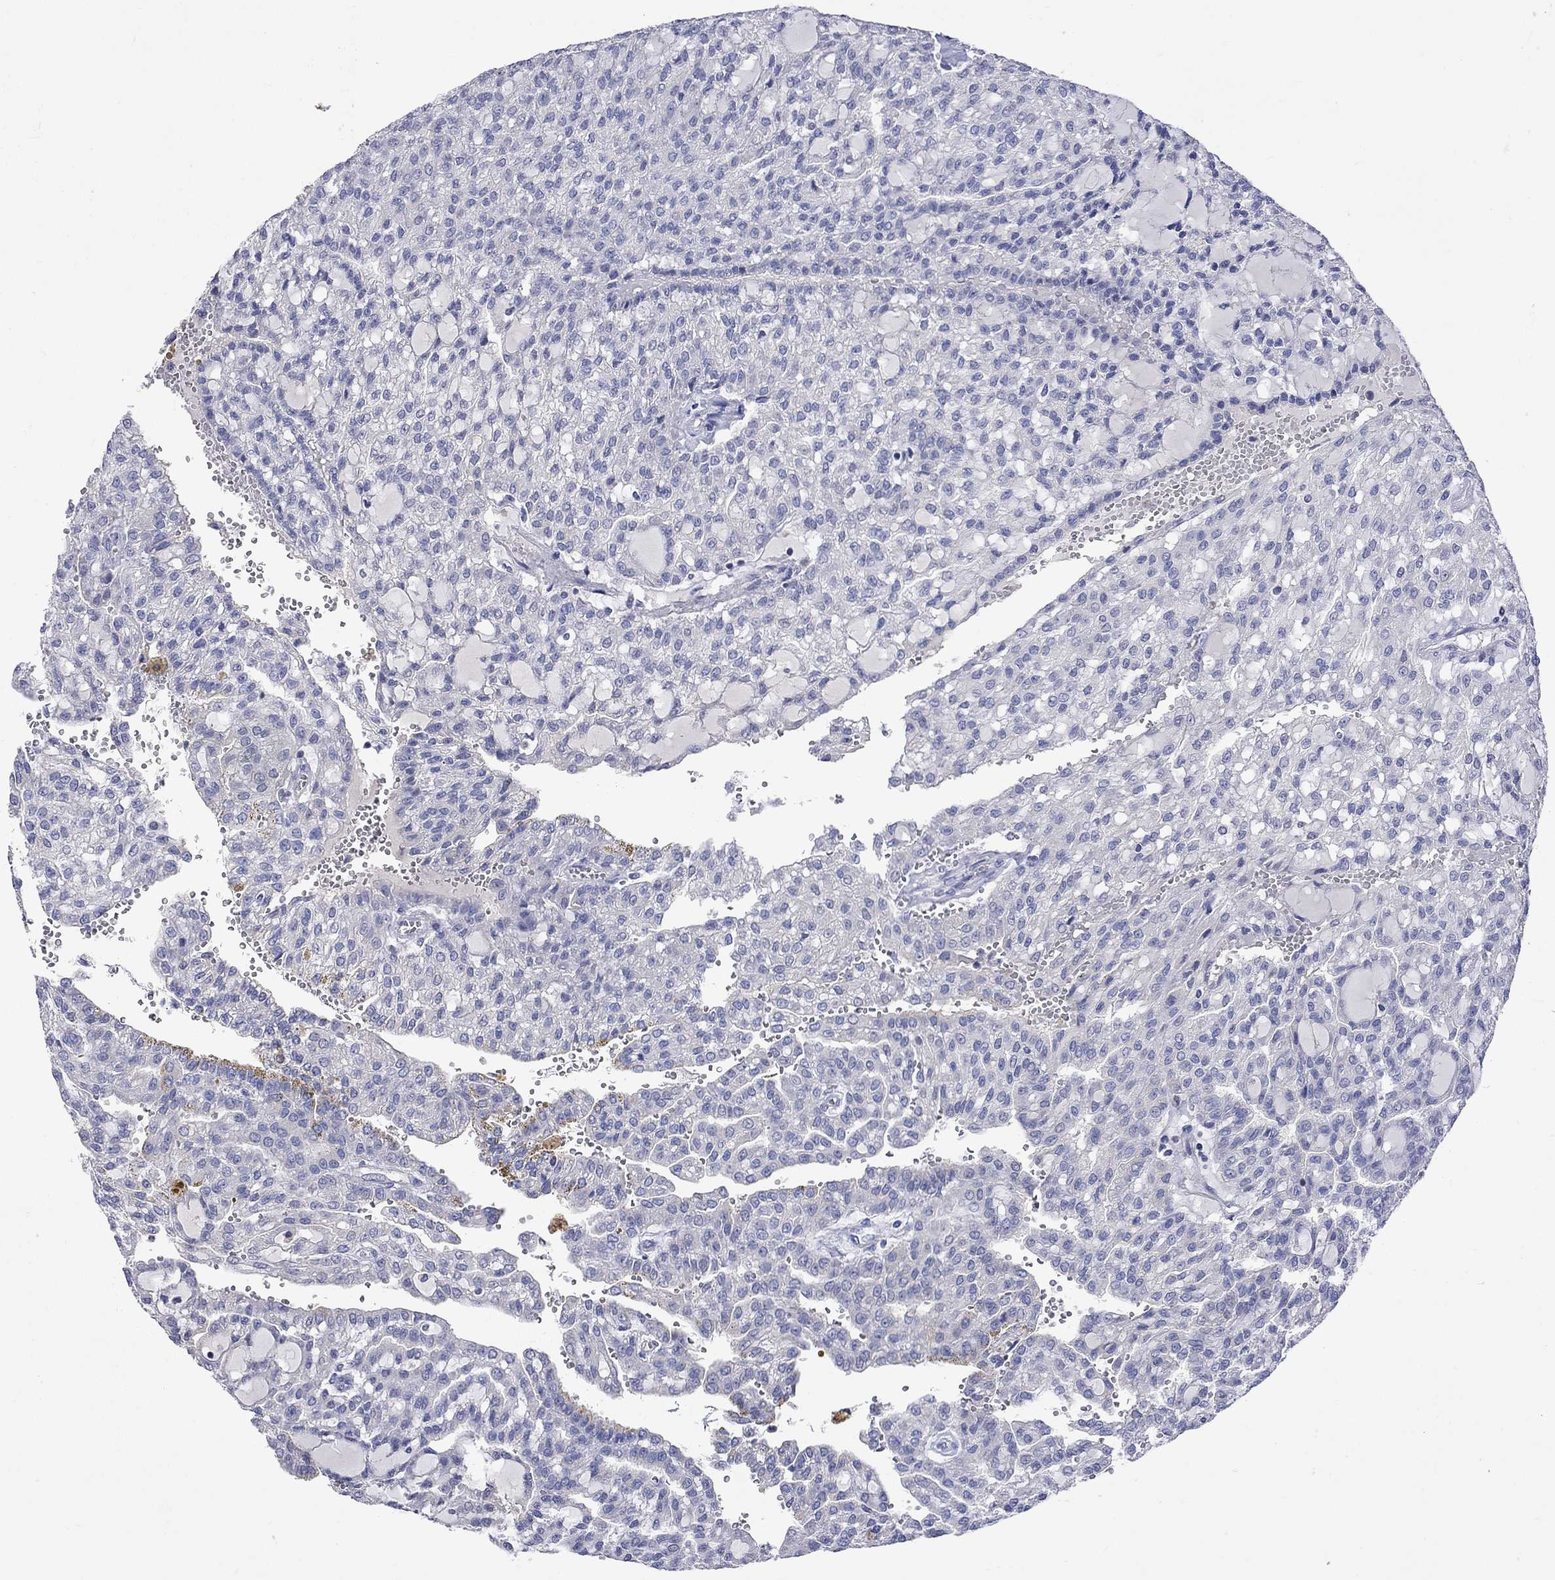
{"staining": {"intensity": "negative", "quantity": "none", "location": "none"}, "tissue": "renal cancer", "cell_type": "Tumor cells", "image_type": "cancer", "snomed": [{"axis": "morphology", "description": "Adenocarcinoma, NOS"}, {"axis": "topography", "description": "Kidney"}], "caption": "The micrograph exhibits no significant positivity in tumor cells of adenocarcinoma (renal).", "gene": "LRFN4", "patient": {"sex": "male", "age": 63}}